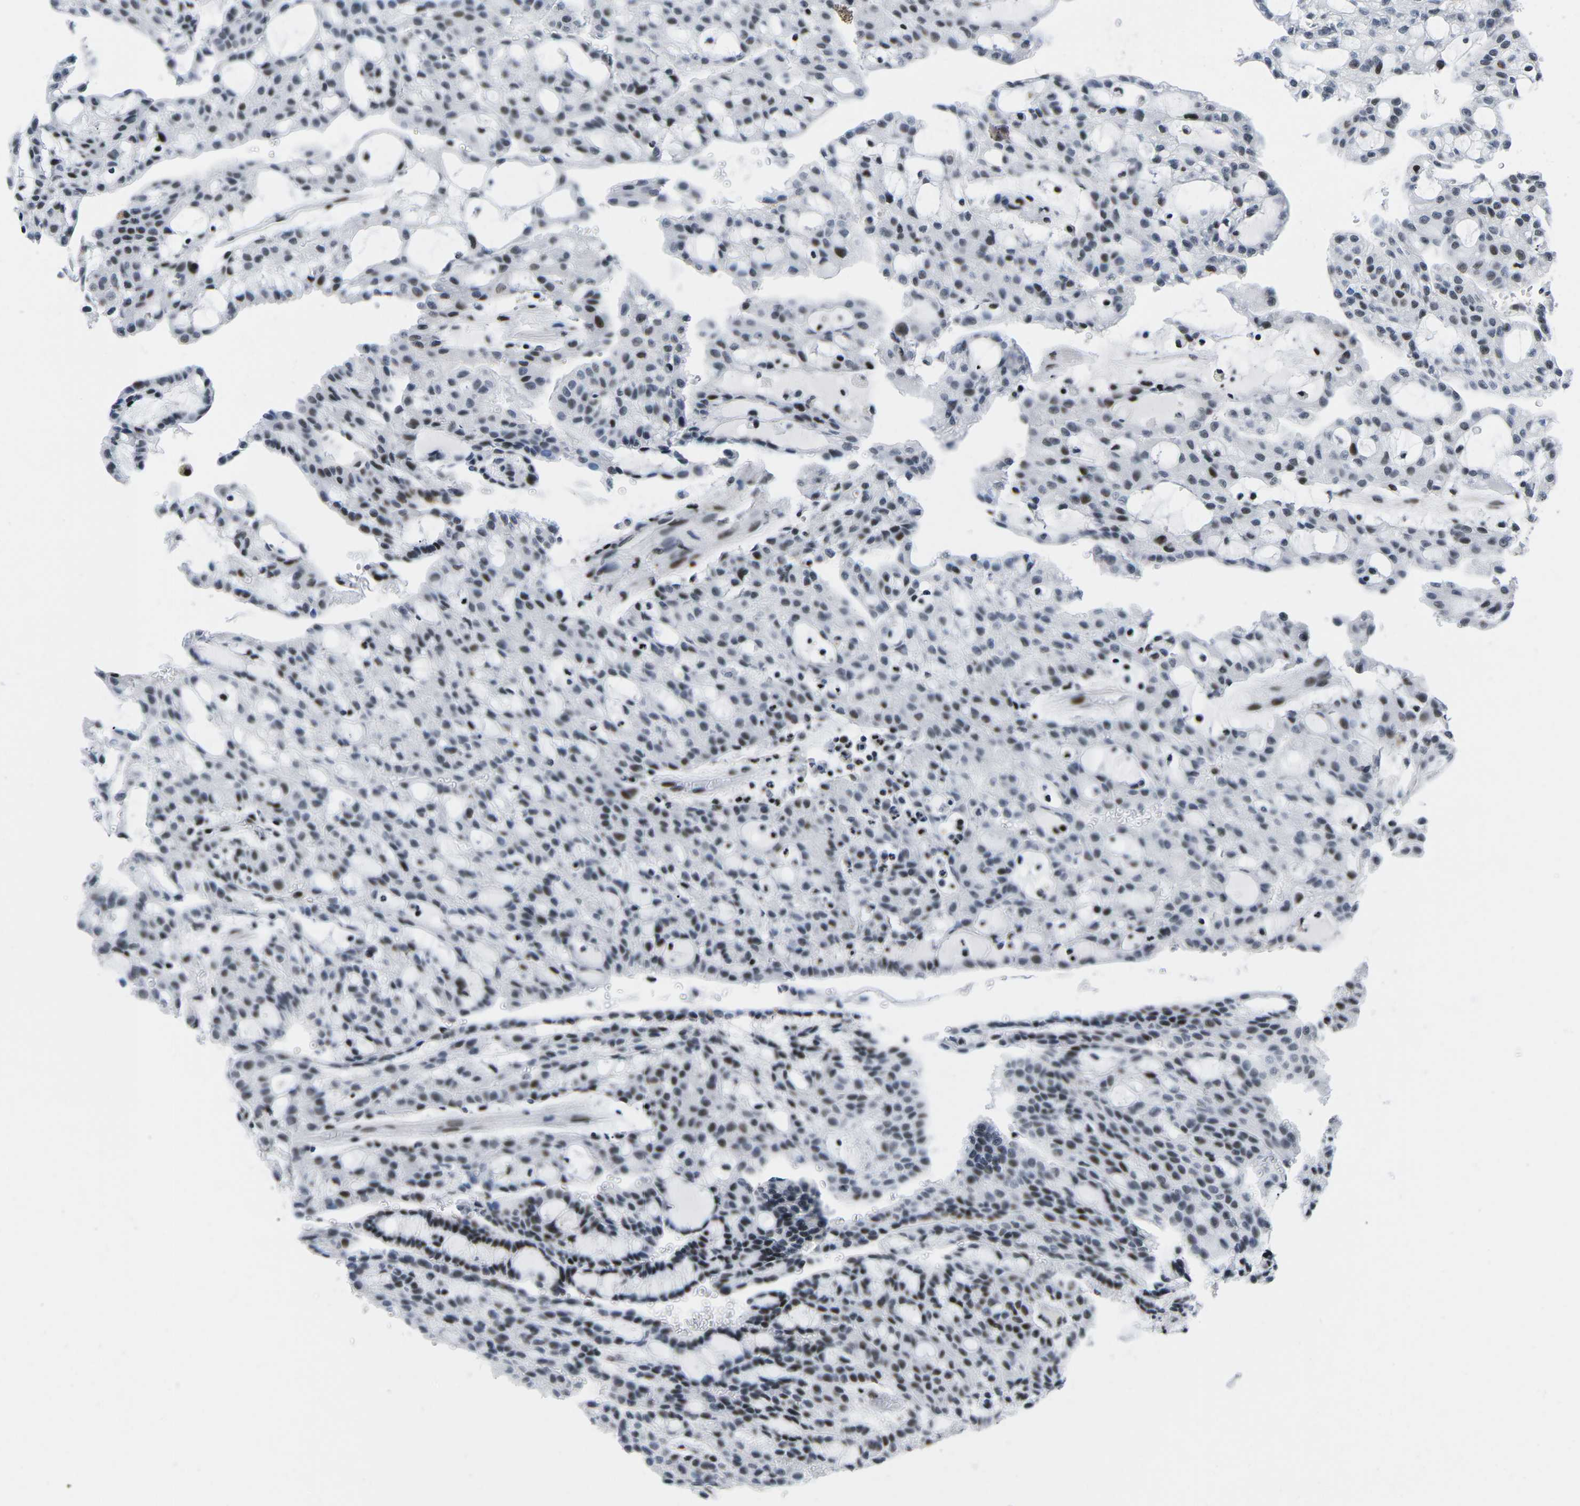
{"staining": {"intensity": "moderate", "quantity": ">75%", "location": "nuclear"}, "tissue": "renal cancer", "cell_type": "Tumor cells", "image_type": "cancer", "snomed": [{"axis": "morphology", "description": "Adenocarcinoma, NOS"}, {"axis": "topography", "description": "Kidney"}], "caption": "Moderate nuclear protein staining is appreciated in about >75% of tumor cells in renal cancer. The protein is shown in brown color, while the nuclei are stained blue.", "gene": "ATF1", "patient": {"sex": "male", "age": 63}}